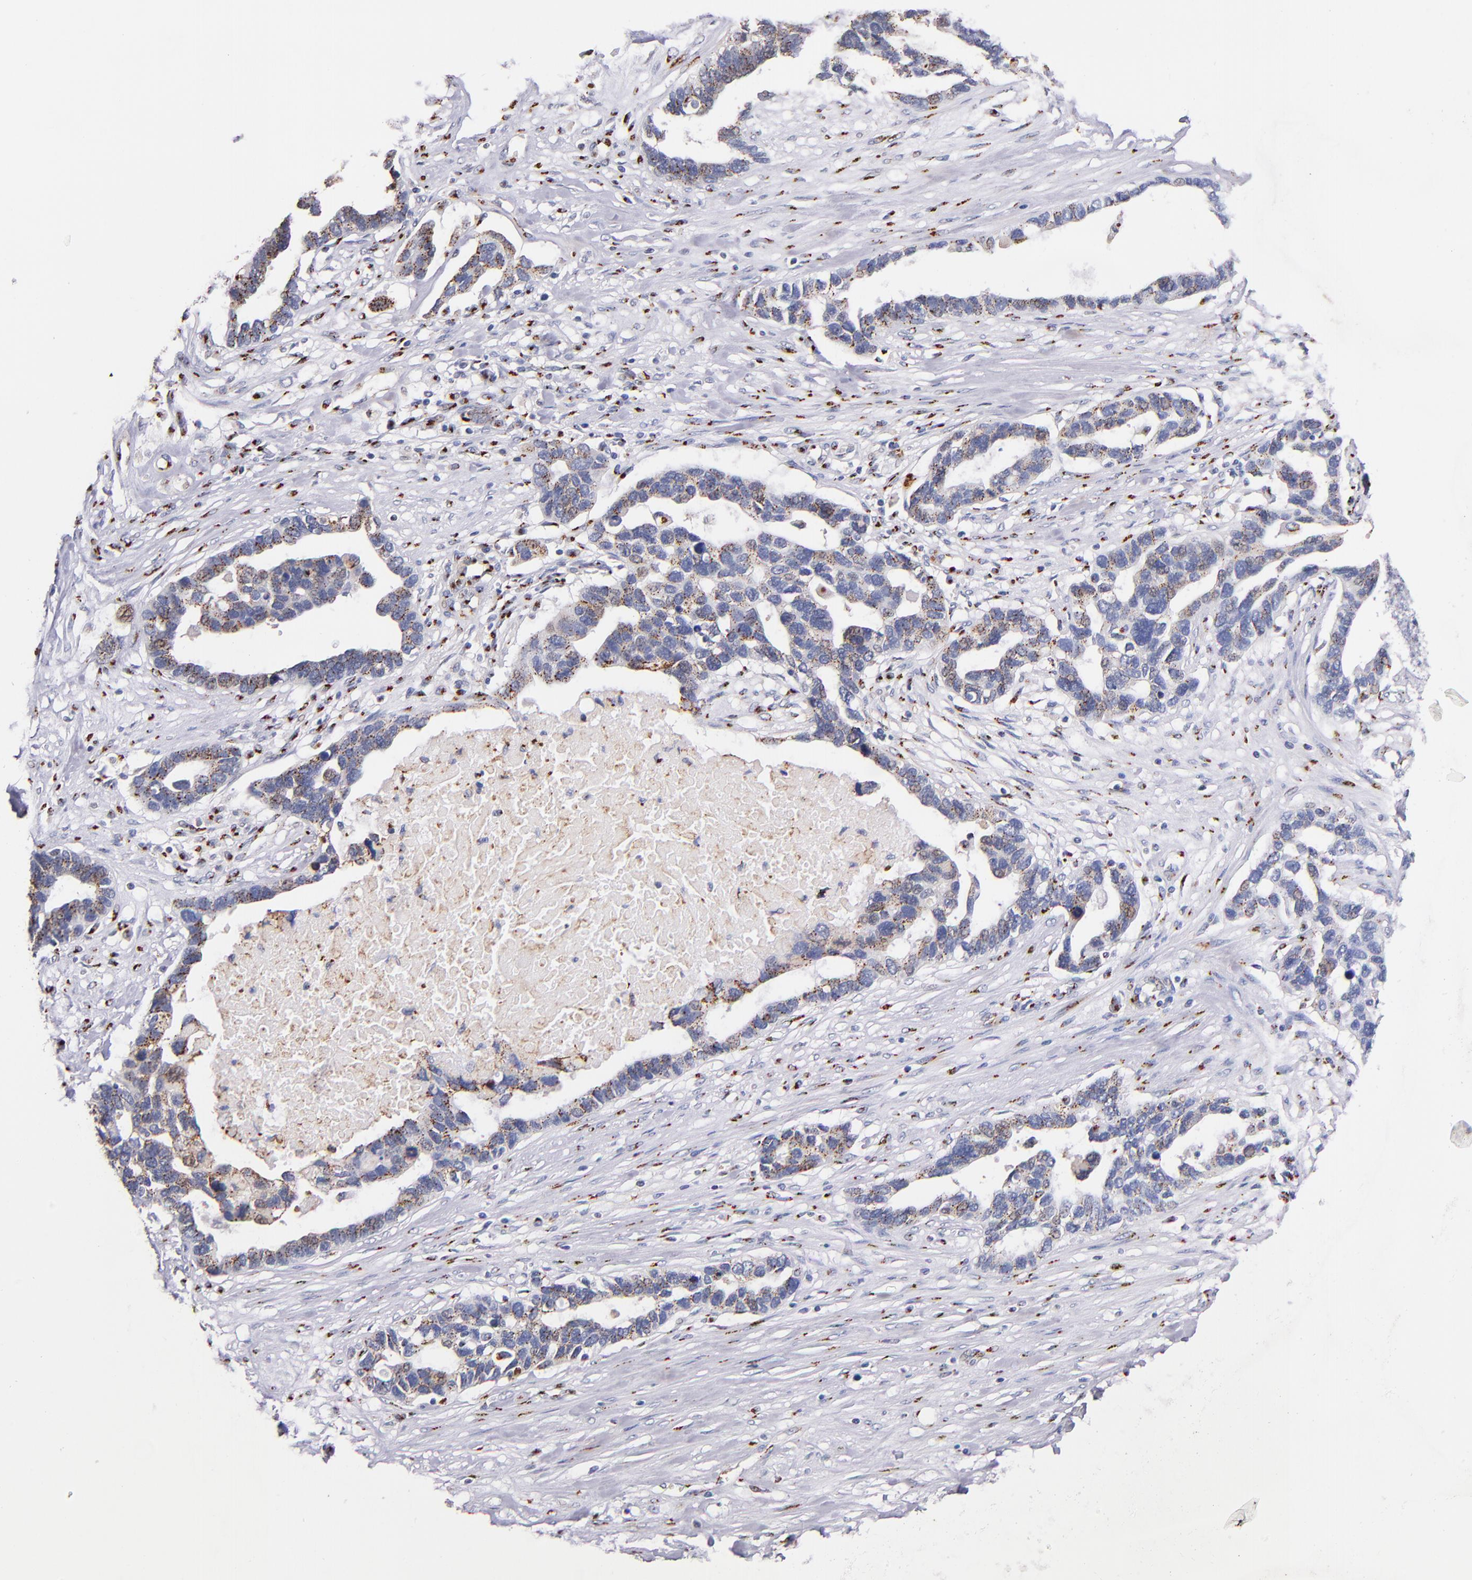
{"staining": {"intensity": "moderate", "quantity": "25%-75%", "location": "cytoplasmic/membranous"}, "tissue": "ovarian cancer", "cell_type": "Tumor cells", "image_type": "cancer", "snomed": [{"axis": "morphology", "description": "Cystadenocarcinoma, serous, NOS"}, {"axis": "topography", "description": "Ovary"}], "caption": "An immunohistochemistry (IHC) photomicrograph of neoplastic tissue is shown. Protein staining in brown highlights moderate cytoplasmic/membranous positivity in ovarian cancer (serous cystadenocarcinoma) within tumor cells.", "gene": "GOLIM4", "patient": {"sex": "female", "age": 54}}